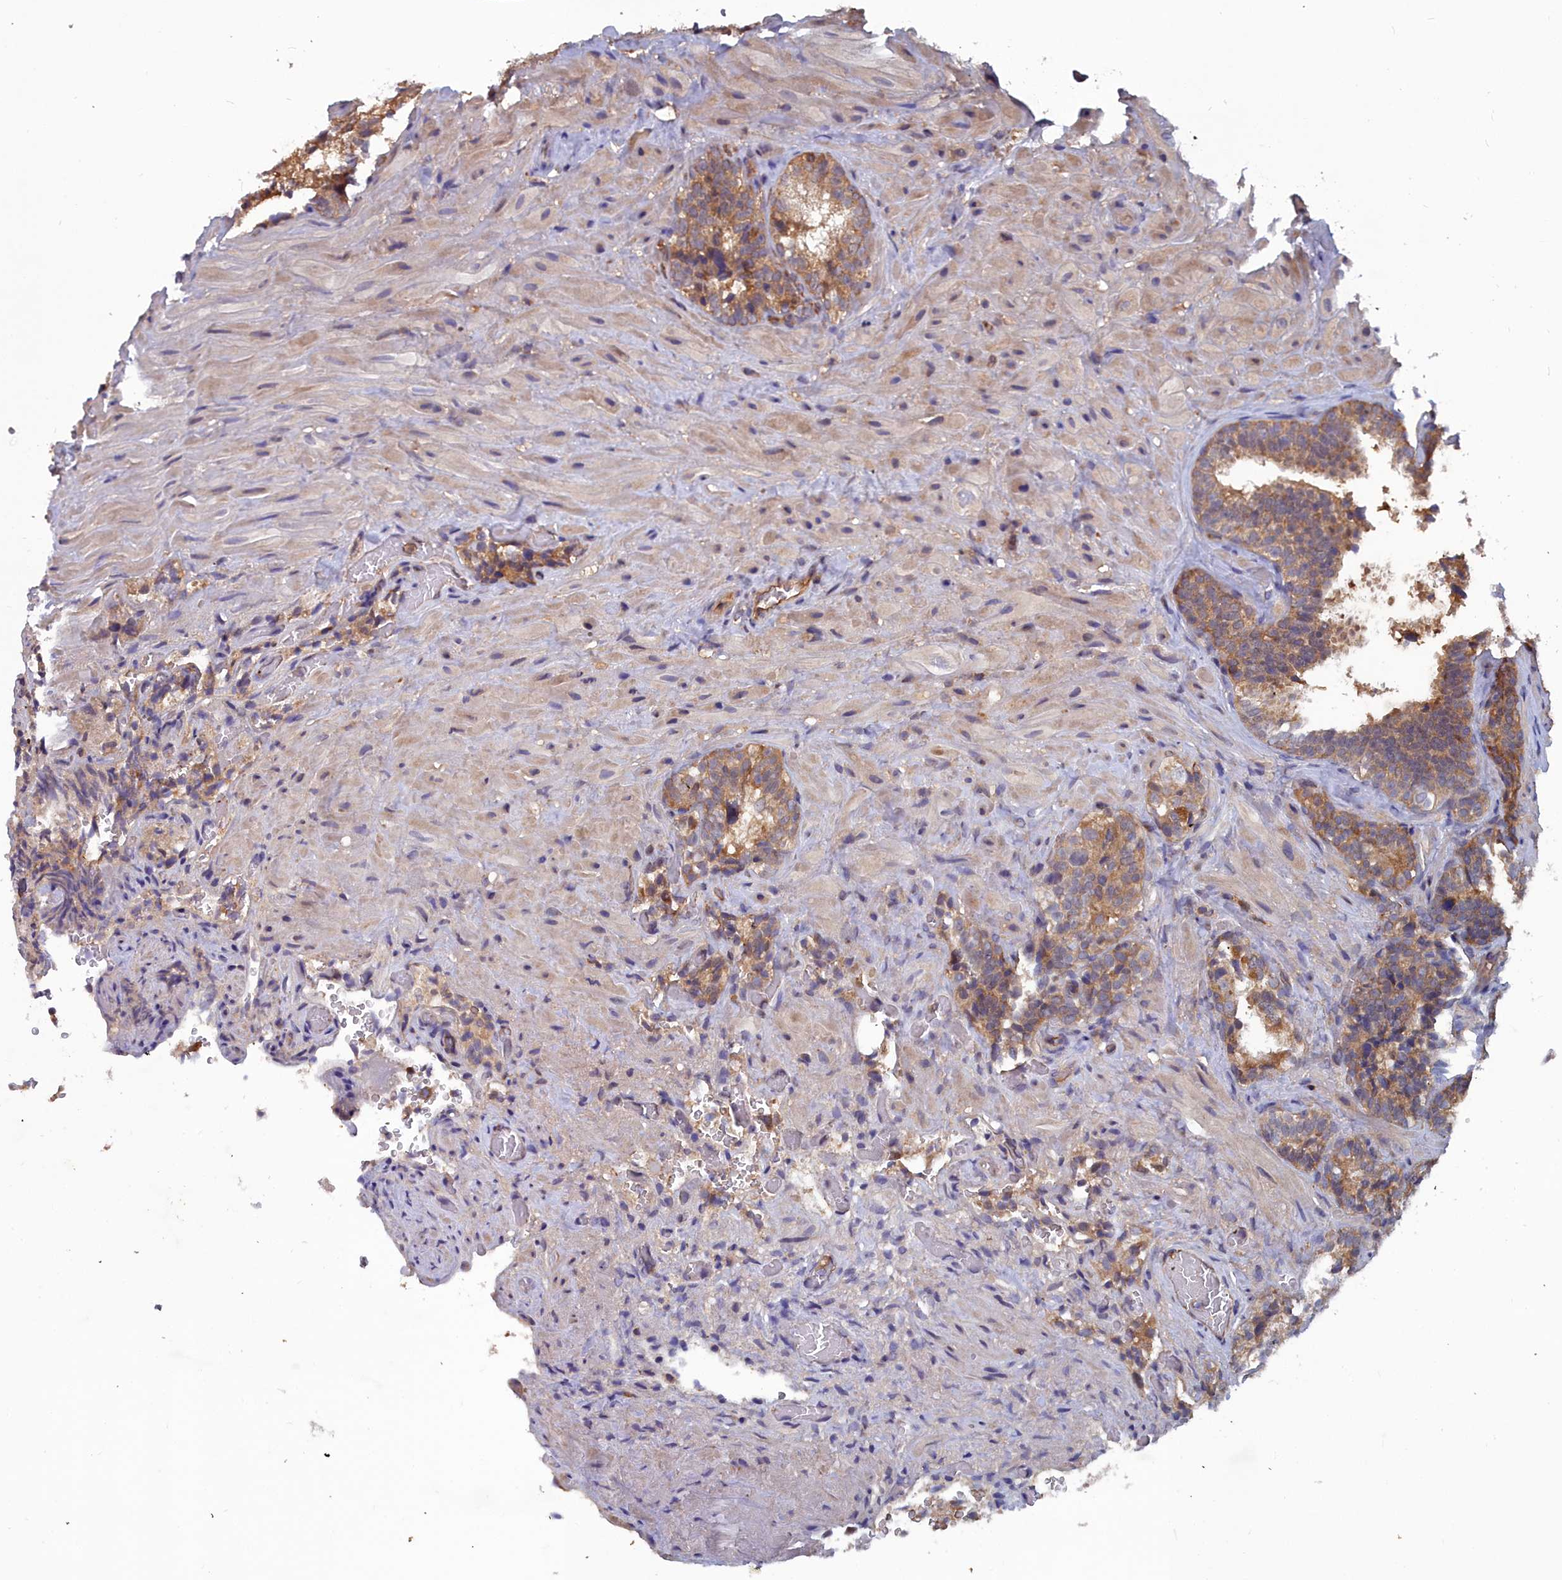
{"staining": {"intensity": "moderate", "quantity": ">75%", "location": "cytoplasmic/membranous"}, "tissue": "seminal vesicle", "cell_type": "Glandular cells", "image_type": "normal", "snomed": [{"axis": "morphology", "description": "Normal tissue, NOS"}, {"axis": "topography", "description": "Prostate and seminal vesicle, NOS"}, {"axis": "topography", "description": "Prostate"}, {"axis": "topography", "description": "Seminal veicle"}], "caption": "Immunohistochemical staining of unremarkable seminal vesicle displays >75% levels of moderate cytoplasmic/membranous protein positivity in approximately >75% of glandular cells.", "gene": "GFRA2", "patient": {"sex": "male", "age": 67}}